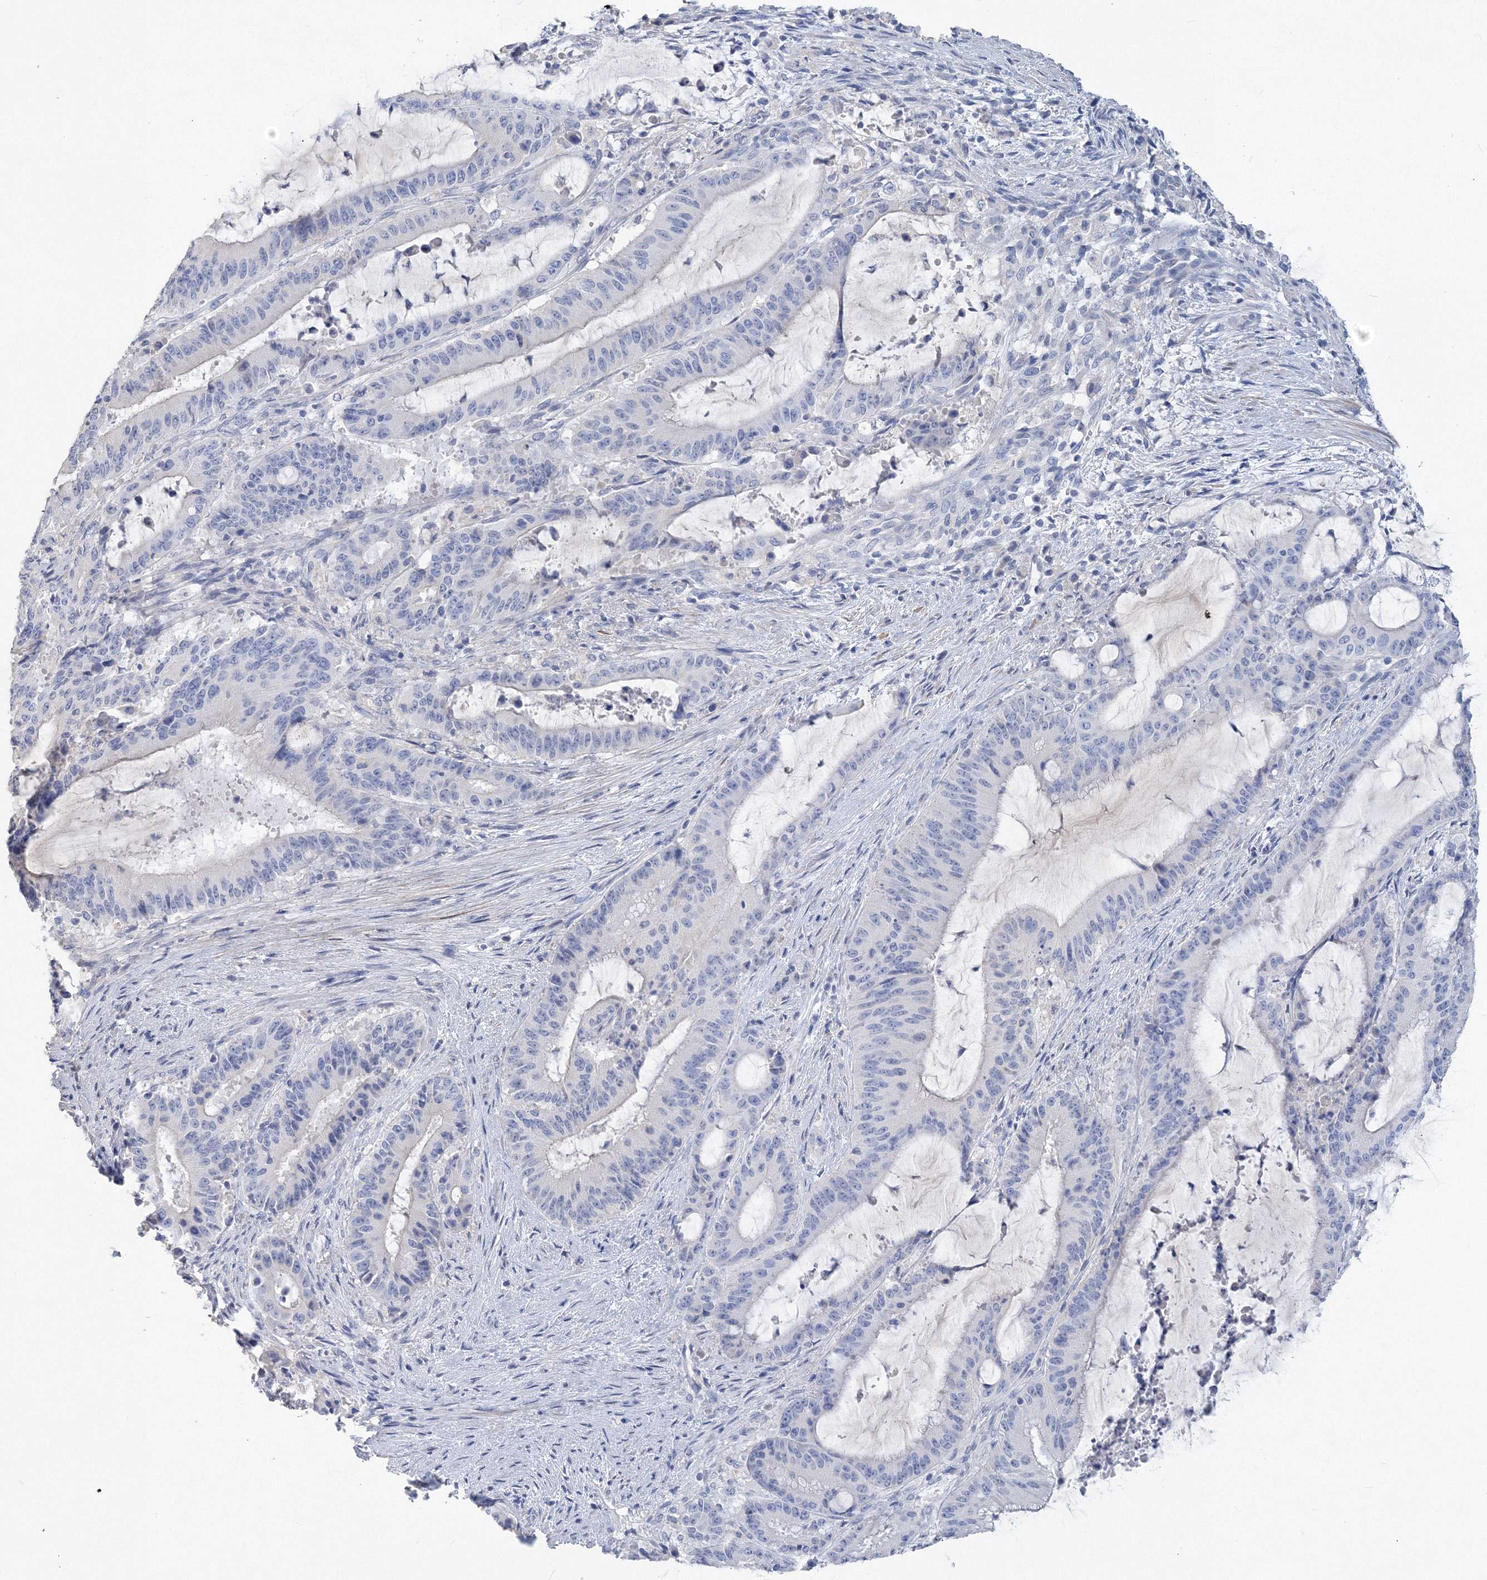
{"staining": {"intensity": "negative", "quantity": "none", "location": "none"}, "tissue": "liver cancer", "cell_type": "Tumor cells", "image_type": "cancer", "snomed": [{"axis": "morphology", "description": "Normal tissue, NOS"}, {"axis": "morphology", "description": "Cholangiocarcinoma"}, {"axis": "topography", "description": "Liver"}, {"axis": "topography", "description": "Peripheral nerve tissue"}], "caption": "A histopathology image of human liver cancer is negative for staining in tumor cells.", "gene": "OSBPL6", "patient": {"sex": "female", "age": 73}}